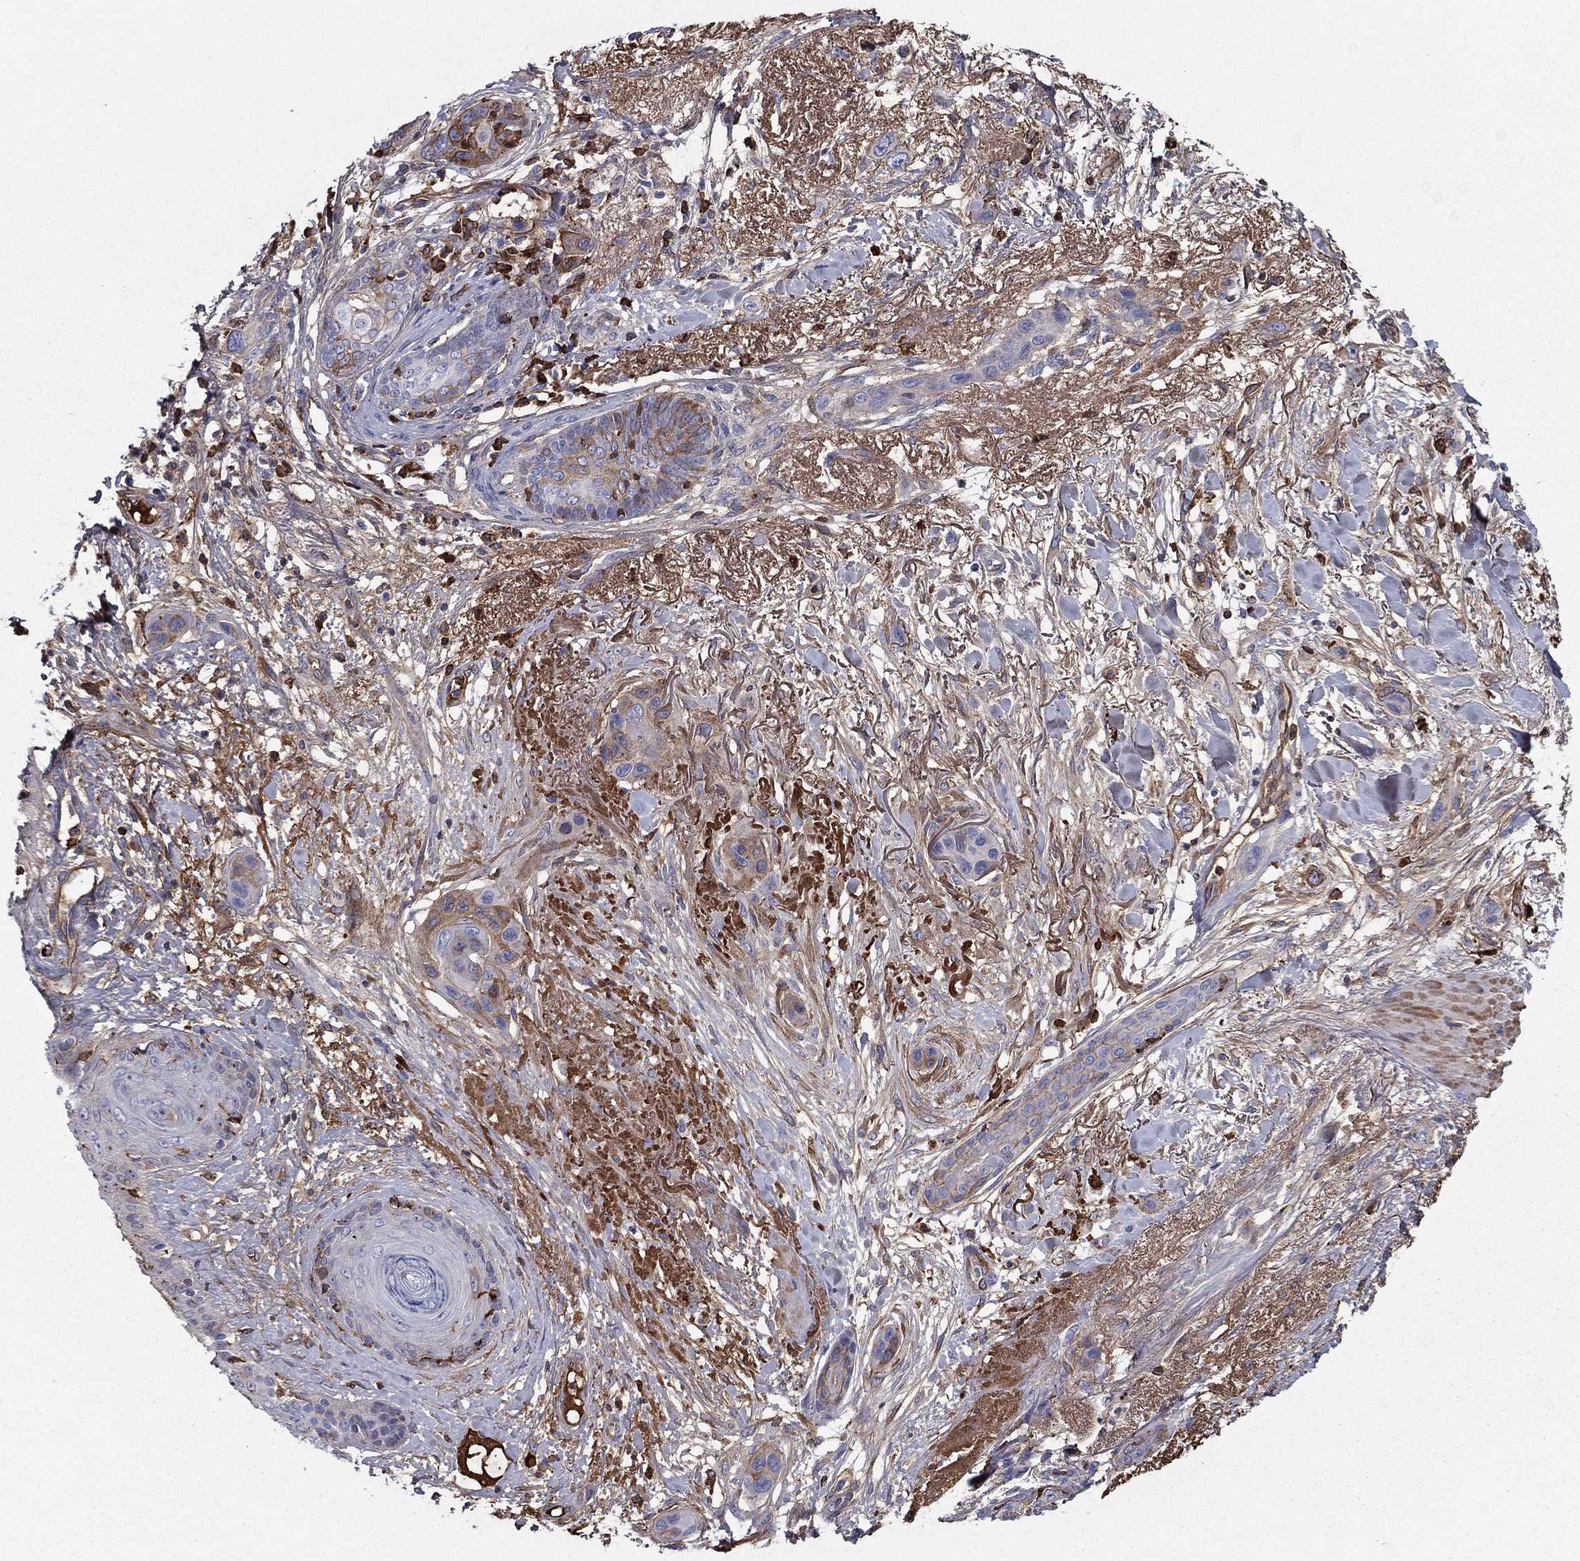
{"staining": {"intensity": "moderate", "quantity": "25%-75%", "location": "cytoplasmic/membranous"}, "tissue": "skin cancer", "cell_type": "Tumor cells", "image_type": "cancer", "snomed": [{"axis": "morphology", "description": "Squamous cell carcinoma, NOS"}, {"axis": "topography", "description": "Skin"}], "caption": "Human skin cancer stained with a protein marker reveals moderate staining in tumor cells.", "gene": "HPX", "patient": {"sex": "male", "age": 79}}